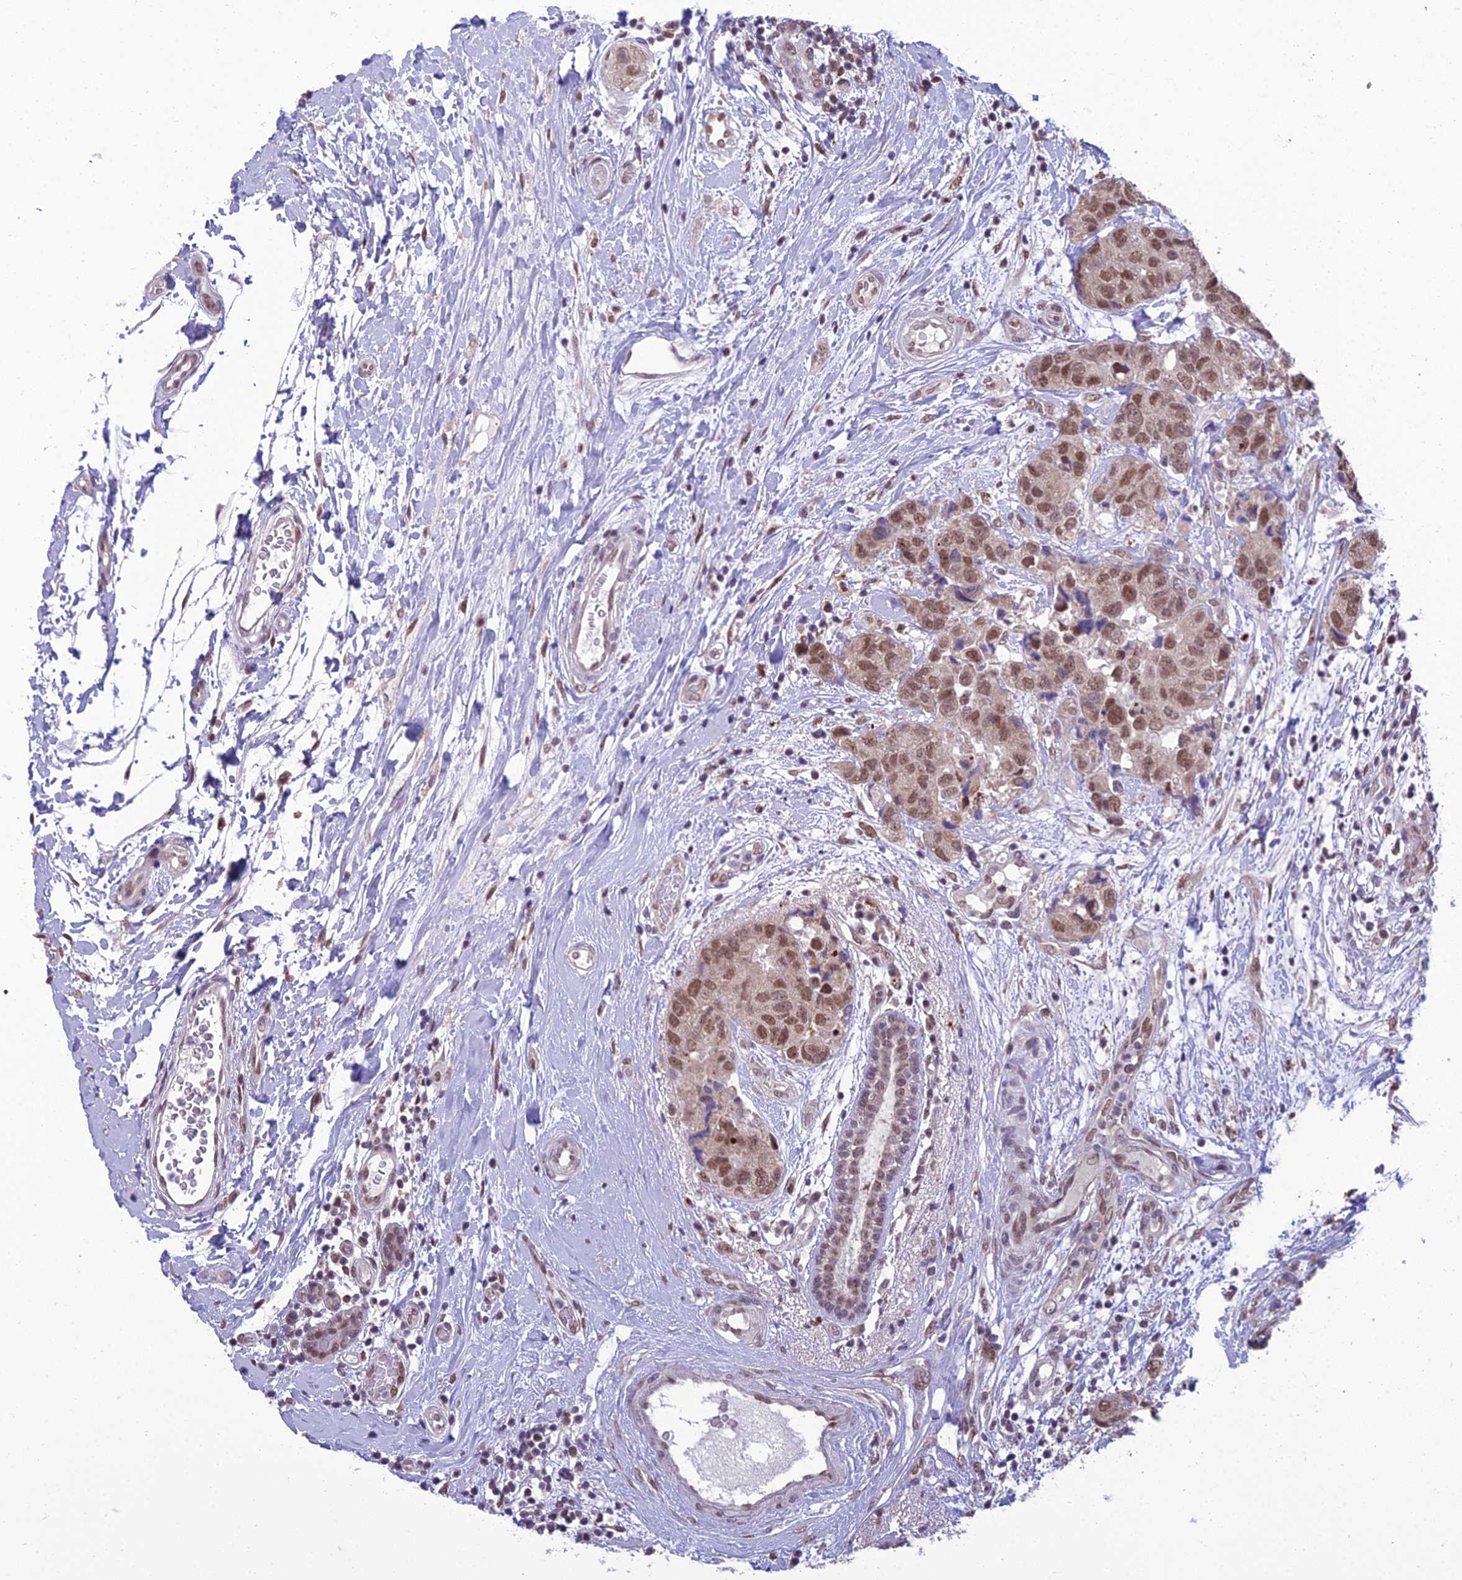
{"staining": {"intensity": "moderate", "quantity": ">75%", "location": "nuclear"}, "tissue": "breast cancer", "cell_type": "Tumor cells", "image_type": "cancer", "snomed": [{"axis": "morphology", "description": "Duct carcinoma"}, {"axis": "topography", "description": "Breast"}], "caption": "A high-resolution histopathology image shows immunohistochemistry (IHC) staining of infiltrating ductal carcinoma (breast), which exhibits moderate nuclear positivity in approximately >75% of tumor cells.", "gene": "RANBP3", "patient": {"sex": "female", "age": 62}}